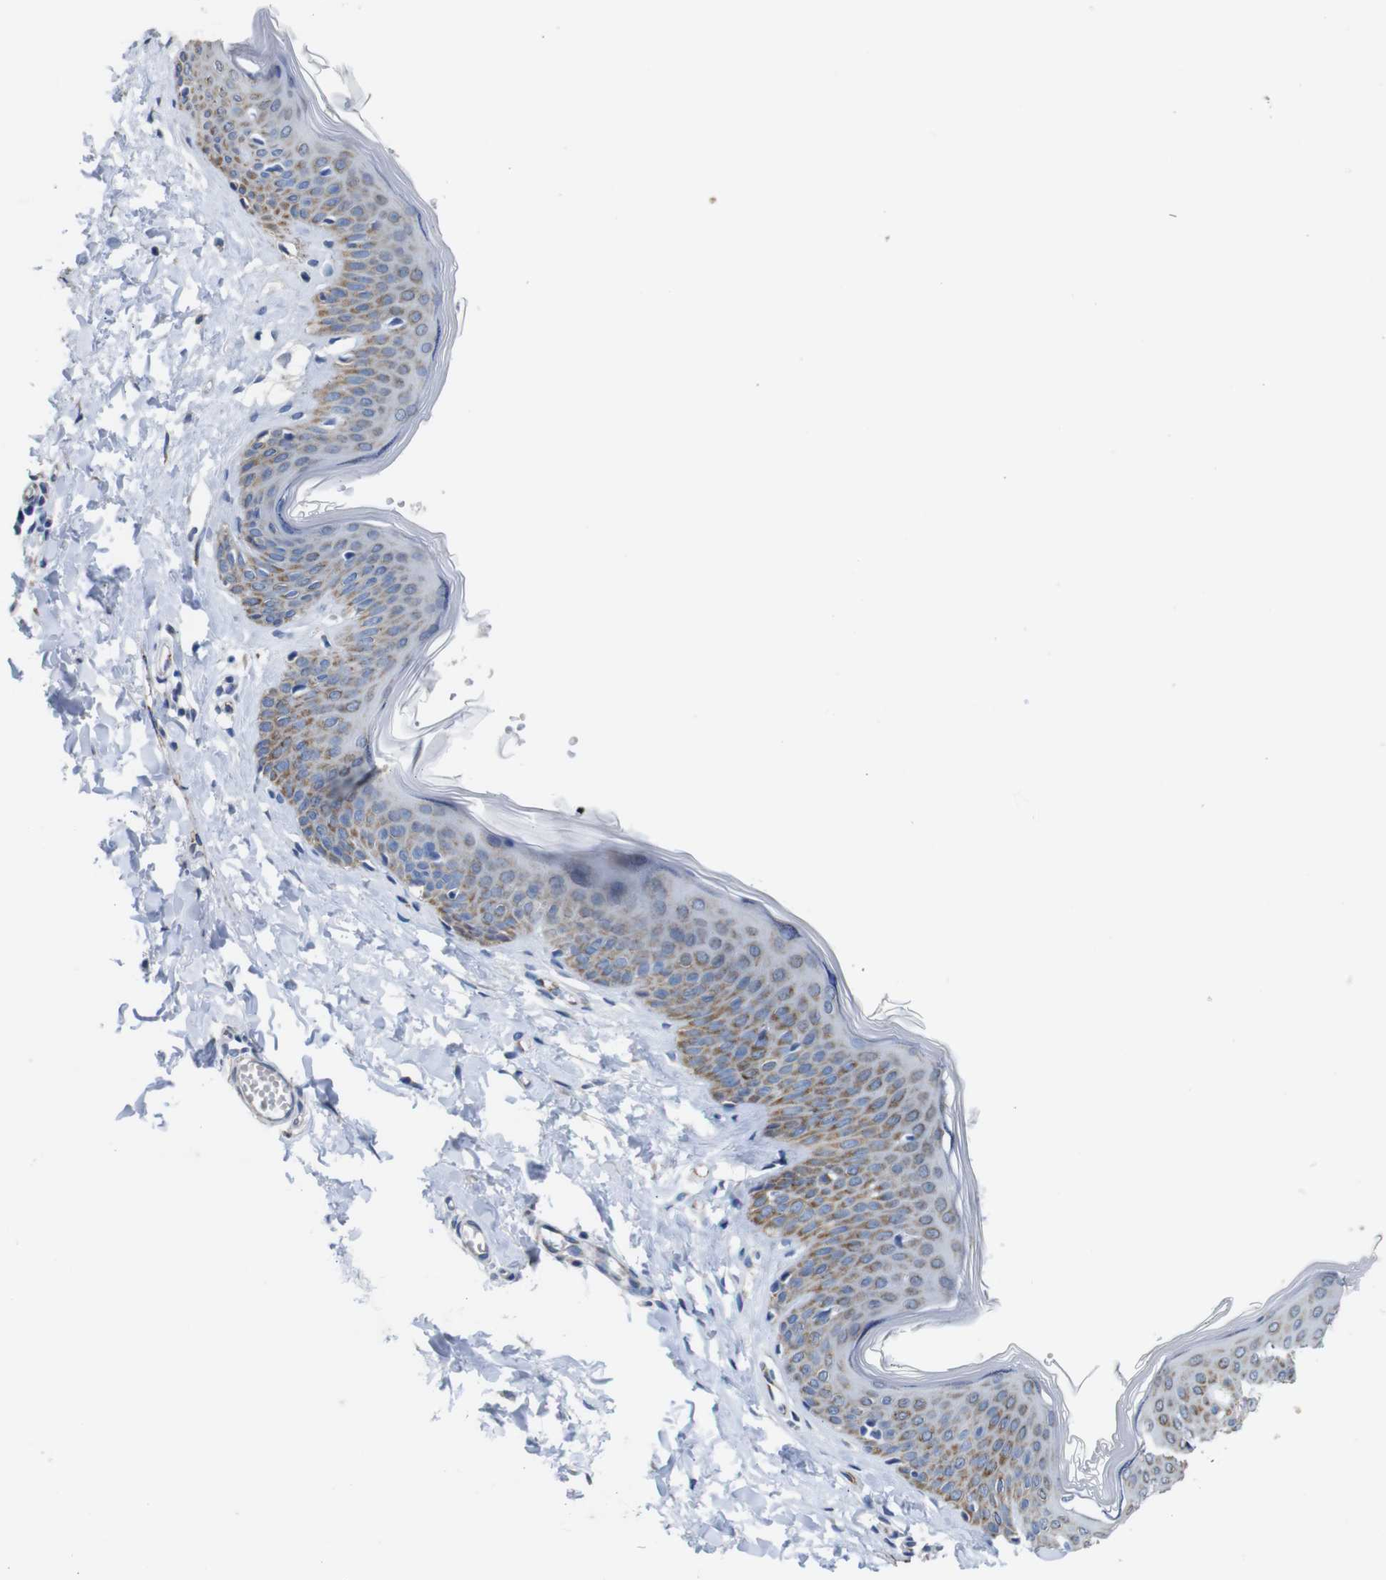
{"staining": {"intensity": "negative", "quantity": "none", "location": "none"}, "tissue": "skin", "cell_type": "Fibroblasts", "image_type": "normal", "snomed": [{"axis": "morphology", "description": "Normal tissue, NOS"}, {"axis": "topography", "description": "Skin"}], "caption": "Fibroblasts show no significant protein staining in normal skin. Brightfield microscopy of IHC stained with DAB (3,3'-diaminobenzidine) (brown) and hematoxylin (blue), captured at high magnification.", "gene": "MAOA", "patient": {"sex": "female", "age": 17}}